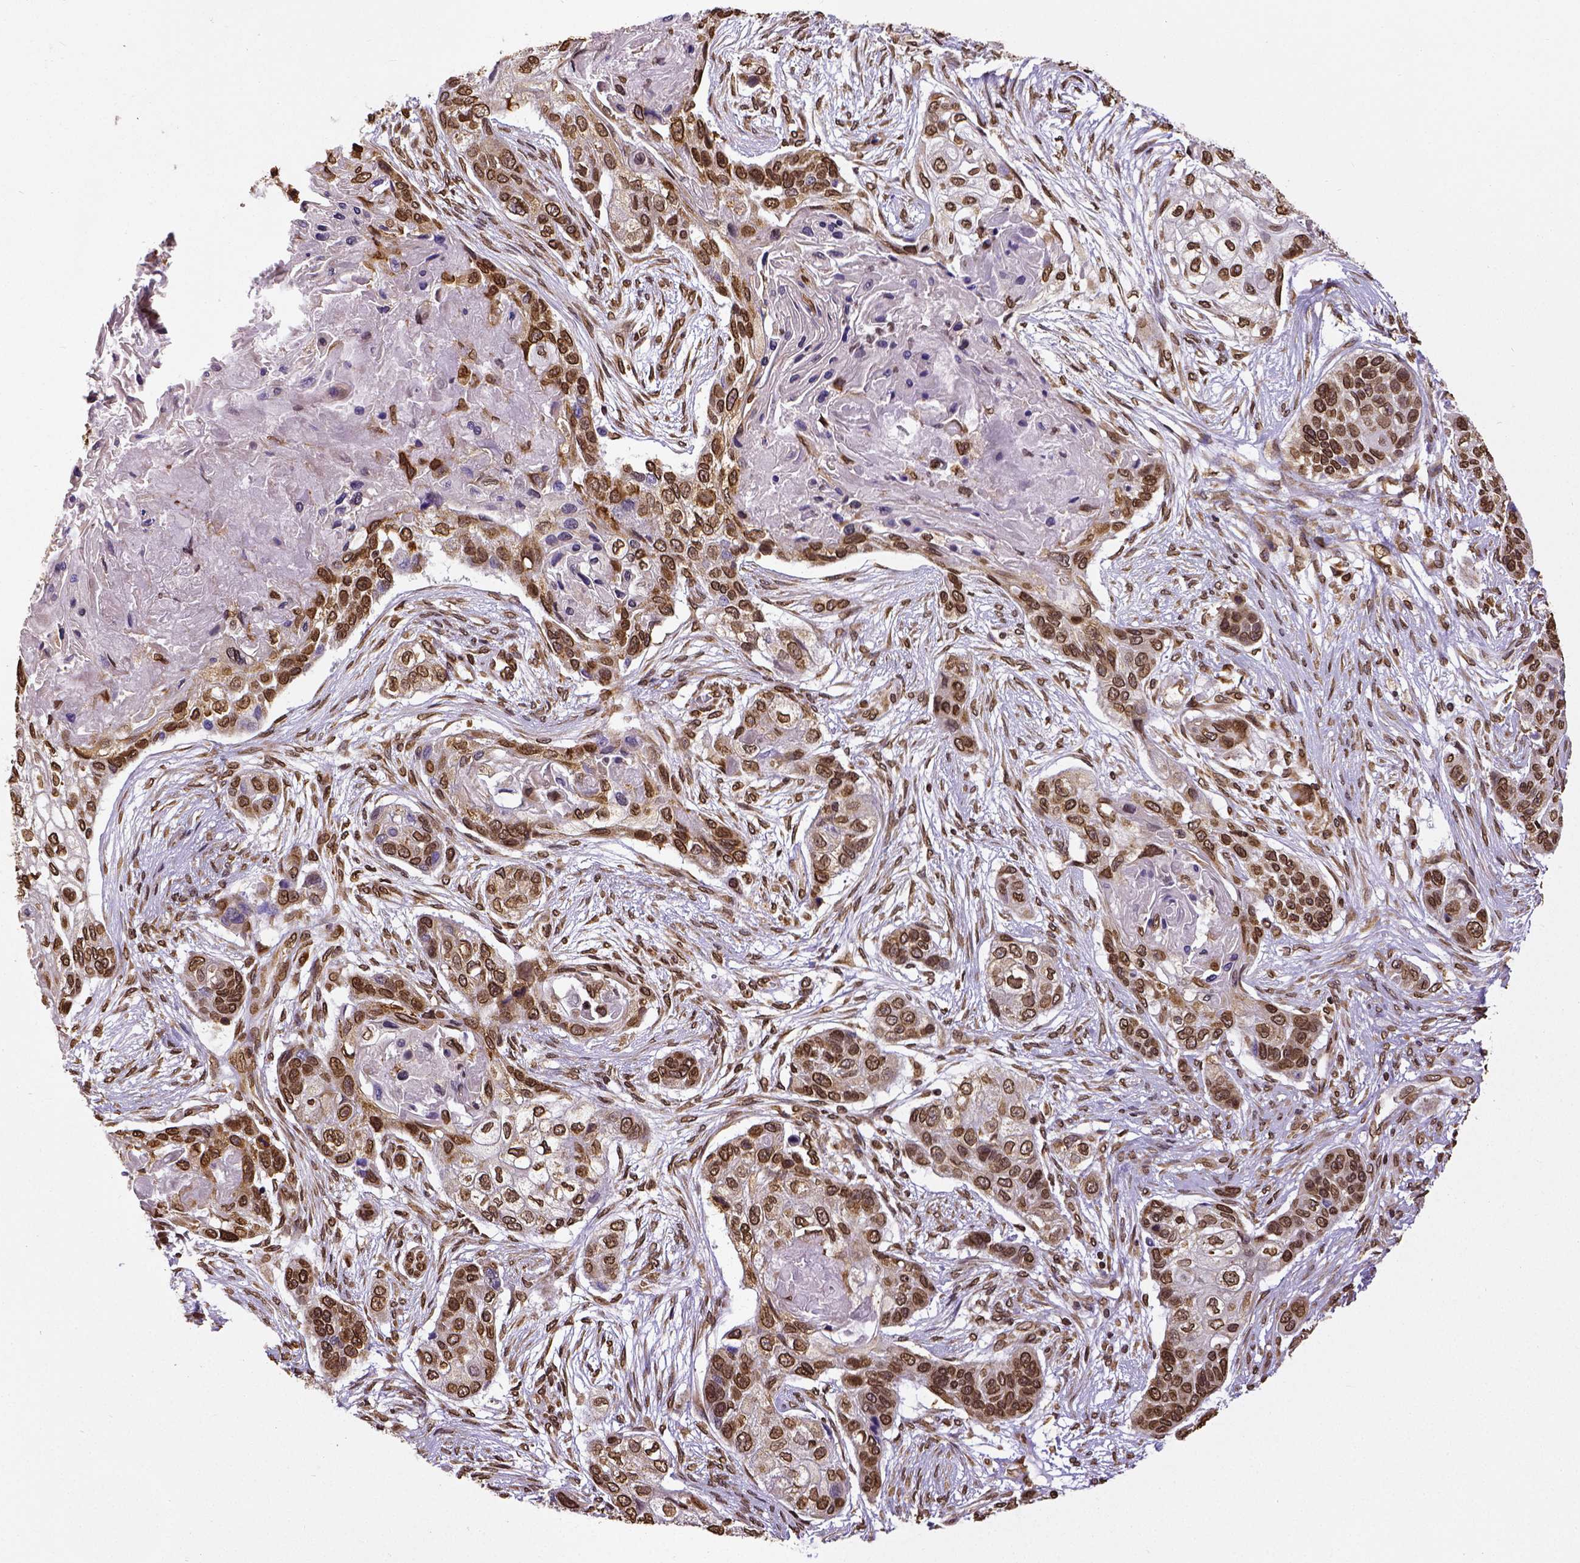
{"staining": {"intensity": "strong", "quantity": ">75%", "location": "cytoplasmic/membranous,nuclear"}, "tissue": "lung cancer", "cell_type": "Tumor cells", "image_type": "cancer", "snomed": [{"axis": "morphology", "description": "Squamous cell carcinoma, NOS"}, {"axis": "topography", "description": "Lung"}], "caption": "Approximately >75% of tumor cells in lung squamous cell carcinoma reveal strong cytoplasmic/membranous and nuclear protein expression as visualized by brown immunohistochemical staining.", "gene": "MTDH", "patient": {"sex": "male", "age": 69}}